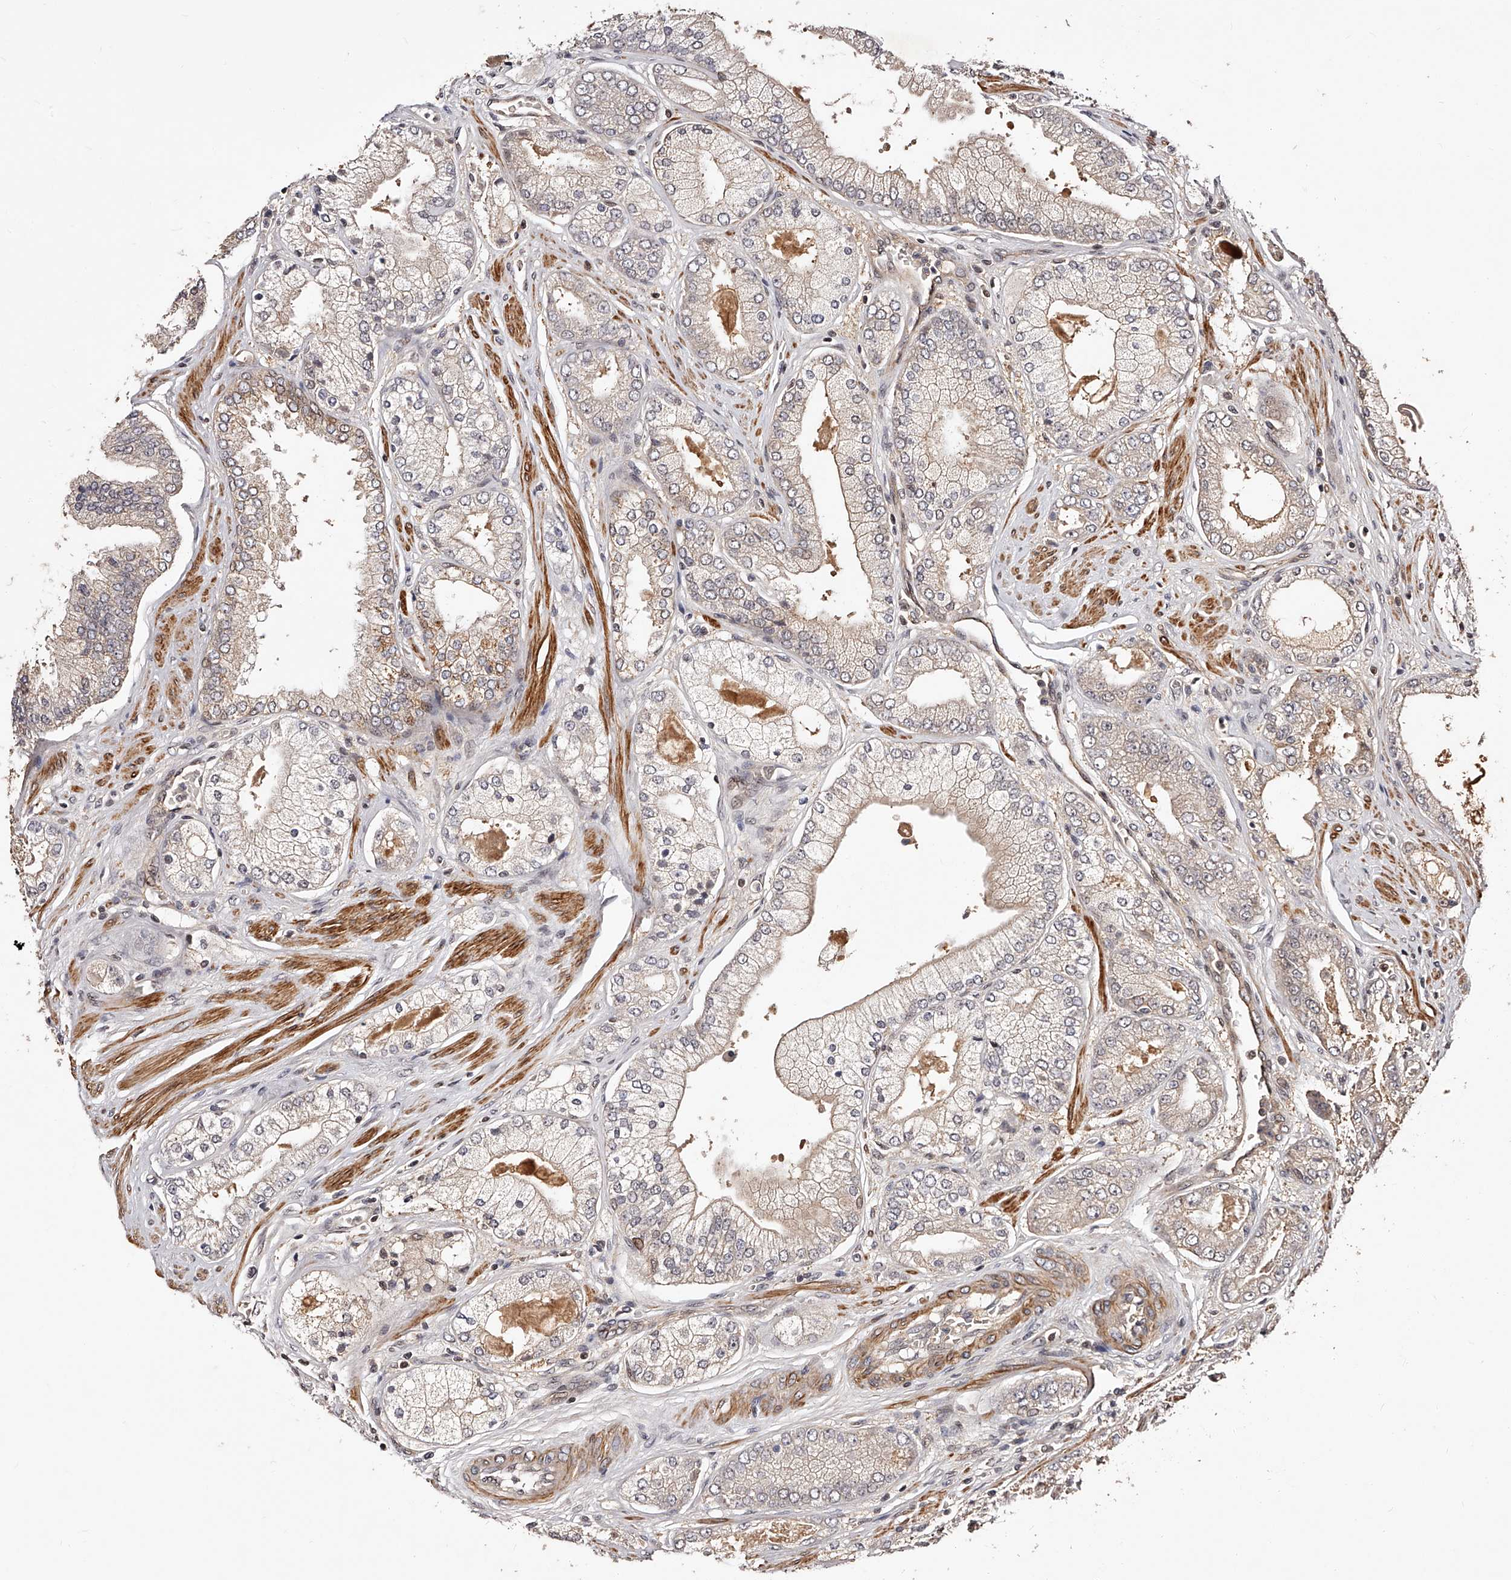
{"staining": {"intensity": "weak", "quantity": "<25%", "location": "cytoplasmic/membranous"}, "tissue": "prostate cancer", "cell_type": "Tumor cells", "image_type": "cancer", "snomed": [{"axis": "morphology", "description": "Adenocarcinoma, High grade"}, {"axis": "topography", "description": "Prostate"}], "caption": "Human prostate cancer stained for a protein using immunohistochemistry (IHC) exhibits no staining in tumor cells.", "gene": "CUL7", "patient": {"sex": "male", "age": 58}}